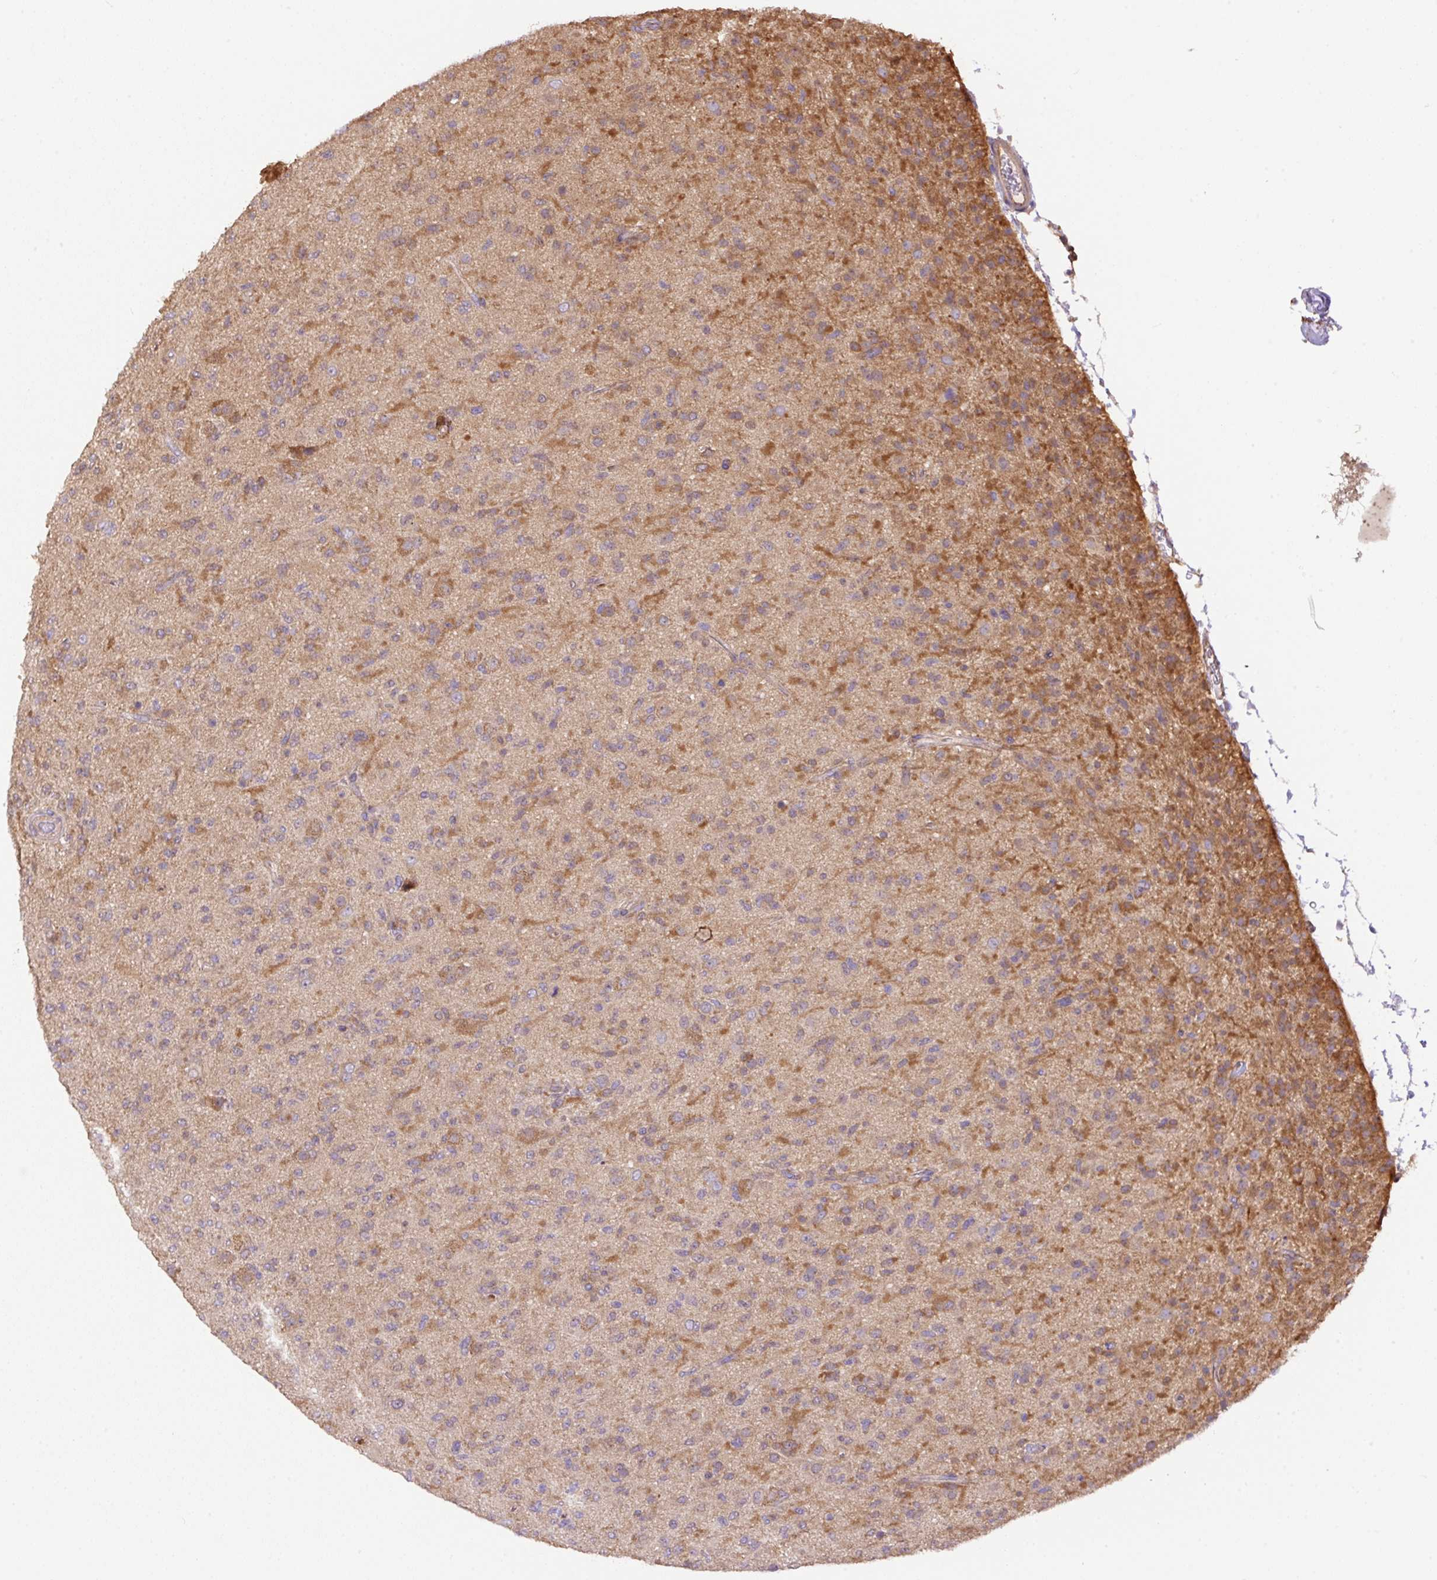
{"staining": {"intensity": "weak", "quantity": "<25%", "location": "cytoplasmic/membranous"}, "tissue": "glioma", "cell_type": "Tumor cells", "image_type": "cancer", "snomed": [{"axis": "morphology", "description": "Glioma, malignant, Low grade"}, {"axis": "topography", "description": "Brain"}], "caption": "Tumor cells are negative for brown protein staining in glioma.", "gene": "PPME1", "patient": {"sex": "male", "age": 65}}